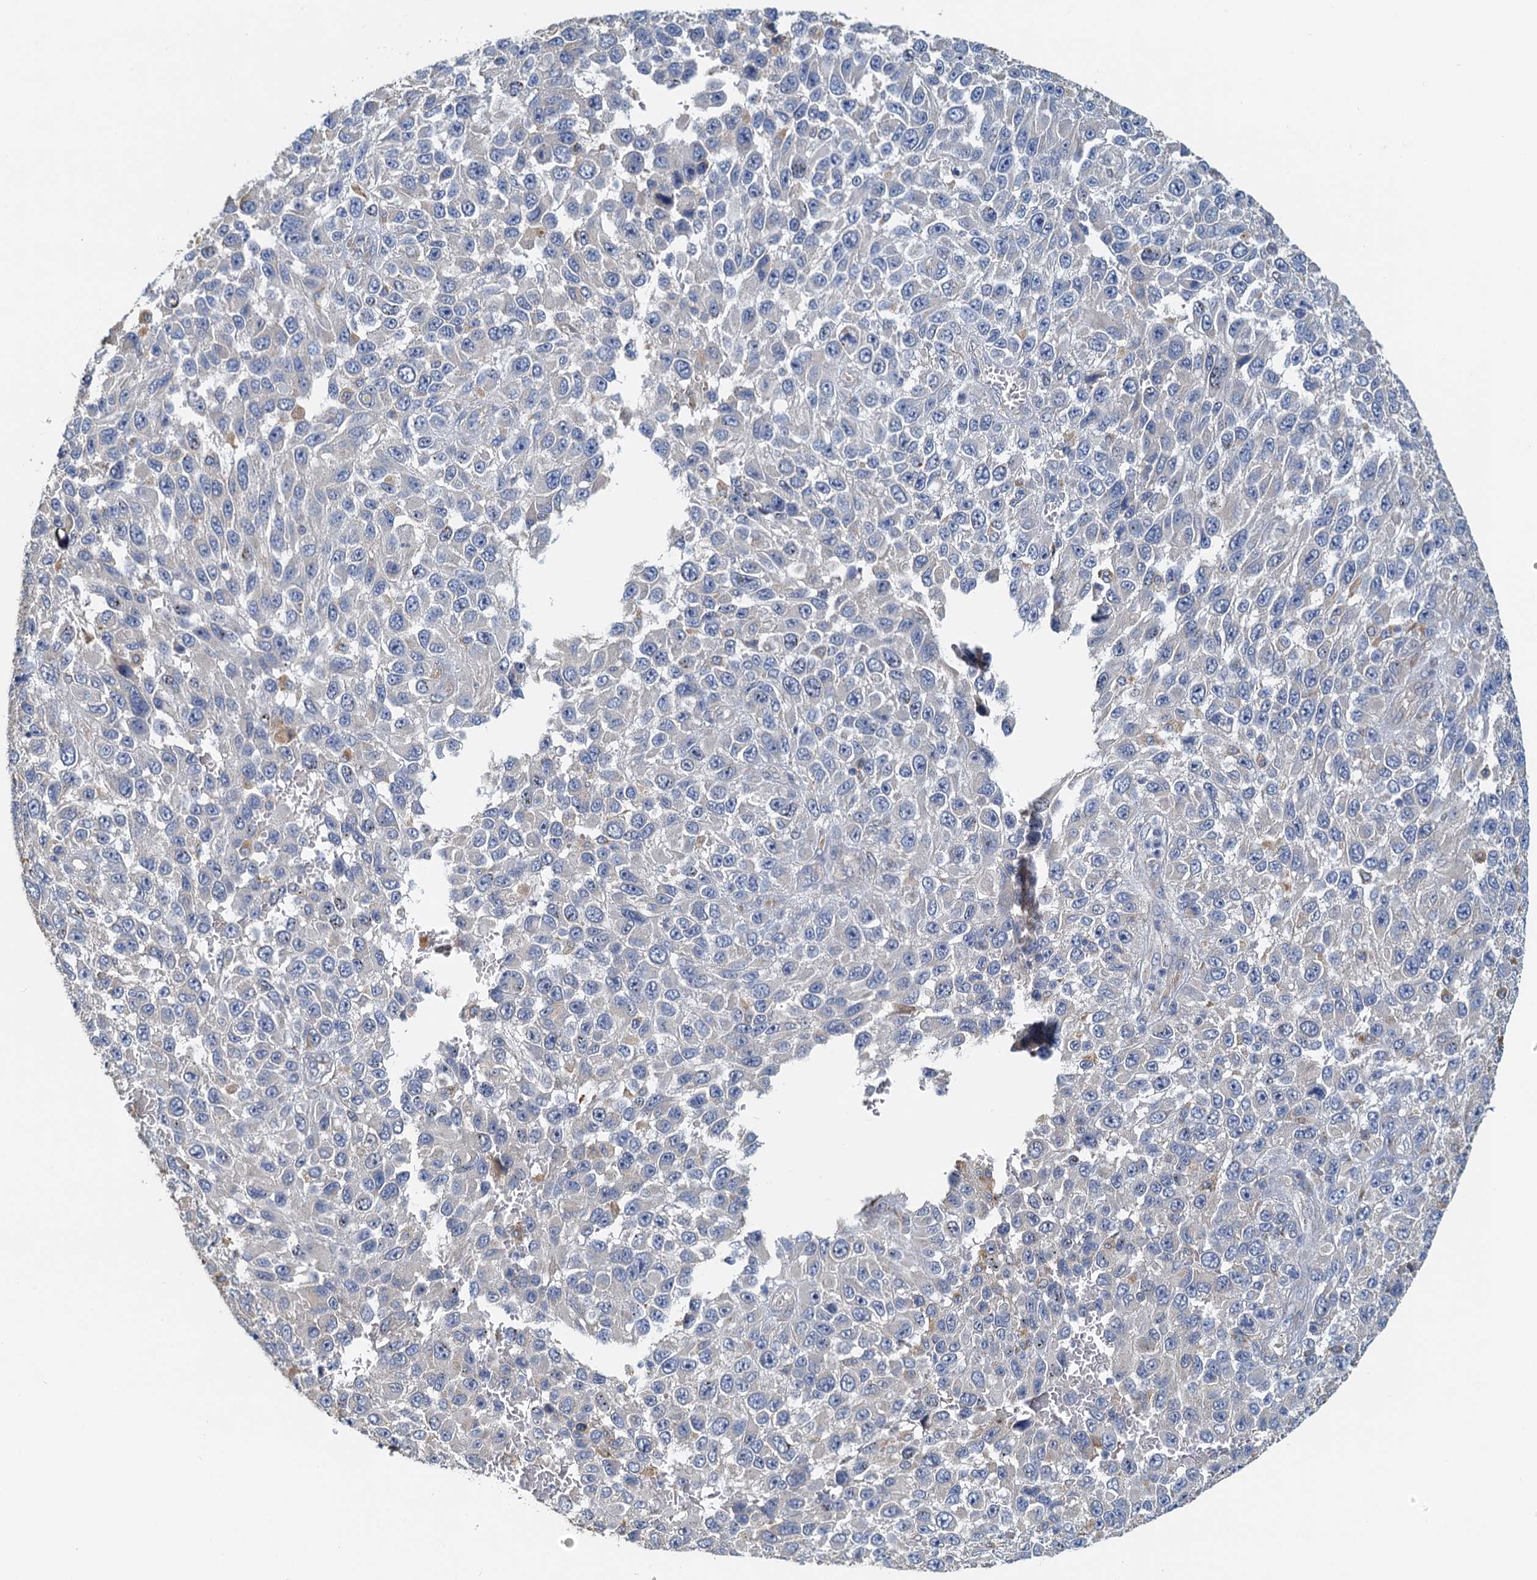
{"staining": {"intensity": "negative", "quantity": "none", "location": "none"}, "tissue": "melanoma", "cell_type": "Tumor cells", "image_type": "cancer", "snomed": [{"axis": "morphology", "description": "Normal tissue, NOS"}, {"axis": "morphology", "description": "Malignant melanoma, NOS"}, {"axis": "topography", "description": "Skin"}], "caption": "Image shows no significant protein staining in tumor cells of malignant melanoma.", "gene": "NKAPD1", "patient": {"sex": "female", "age": 96}}